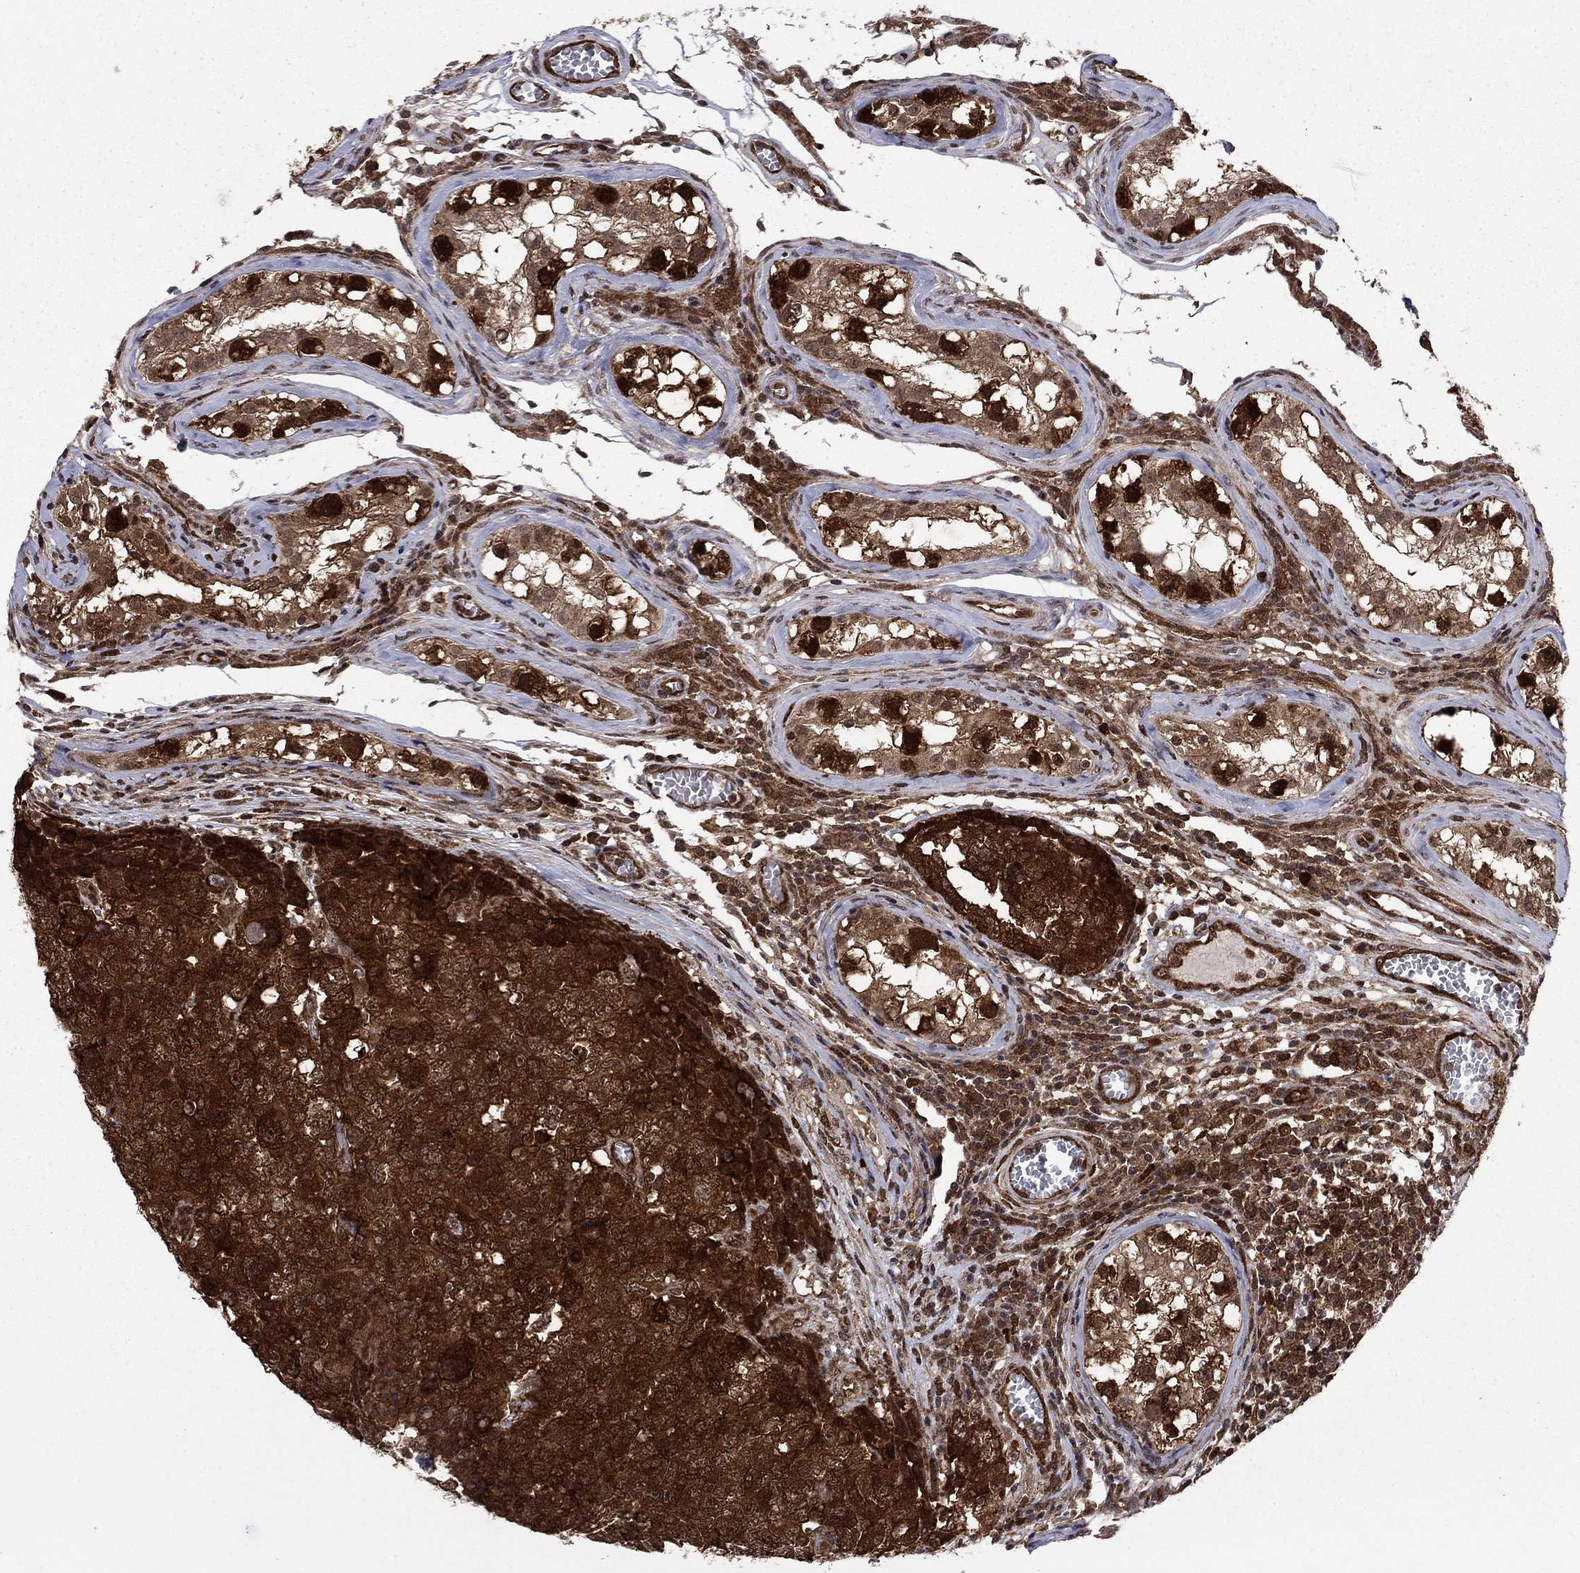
{"staining": {"intensity": "strong", "quantity": ">75%", "location": "cytoplasmic/membranous"}, "tissue": "testis cancer", "cell_type": "Tumor cells", "image_type": "cancer", "snomed": [{"axis": "morphology", "description": "Carcinoma, Embryonal, NOS"}, {"axis": "topography", "description": "Testis"}], "caption": "Immunohistochemistry (IHC) micrograph of testis cancer stained for a protein (brown), which shows high levels of strong cytoplasmic/membranous staining in approximately >75% of tumor cells.", "gene": "DNAJA1", "patient": {"sex": "male", "age": 23}}